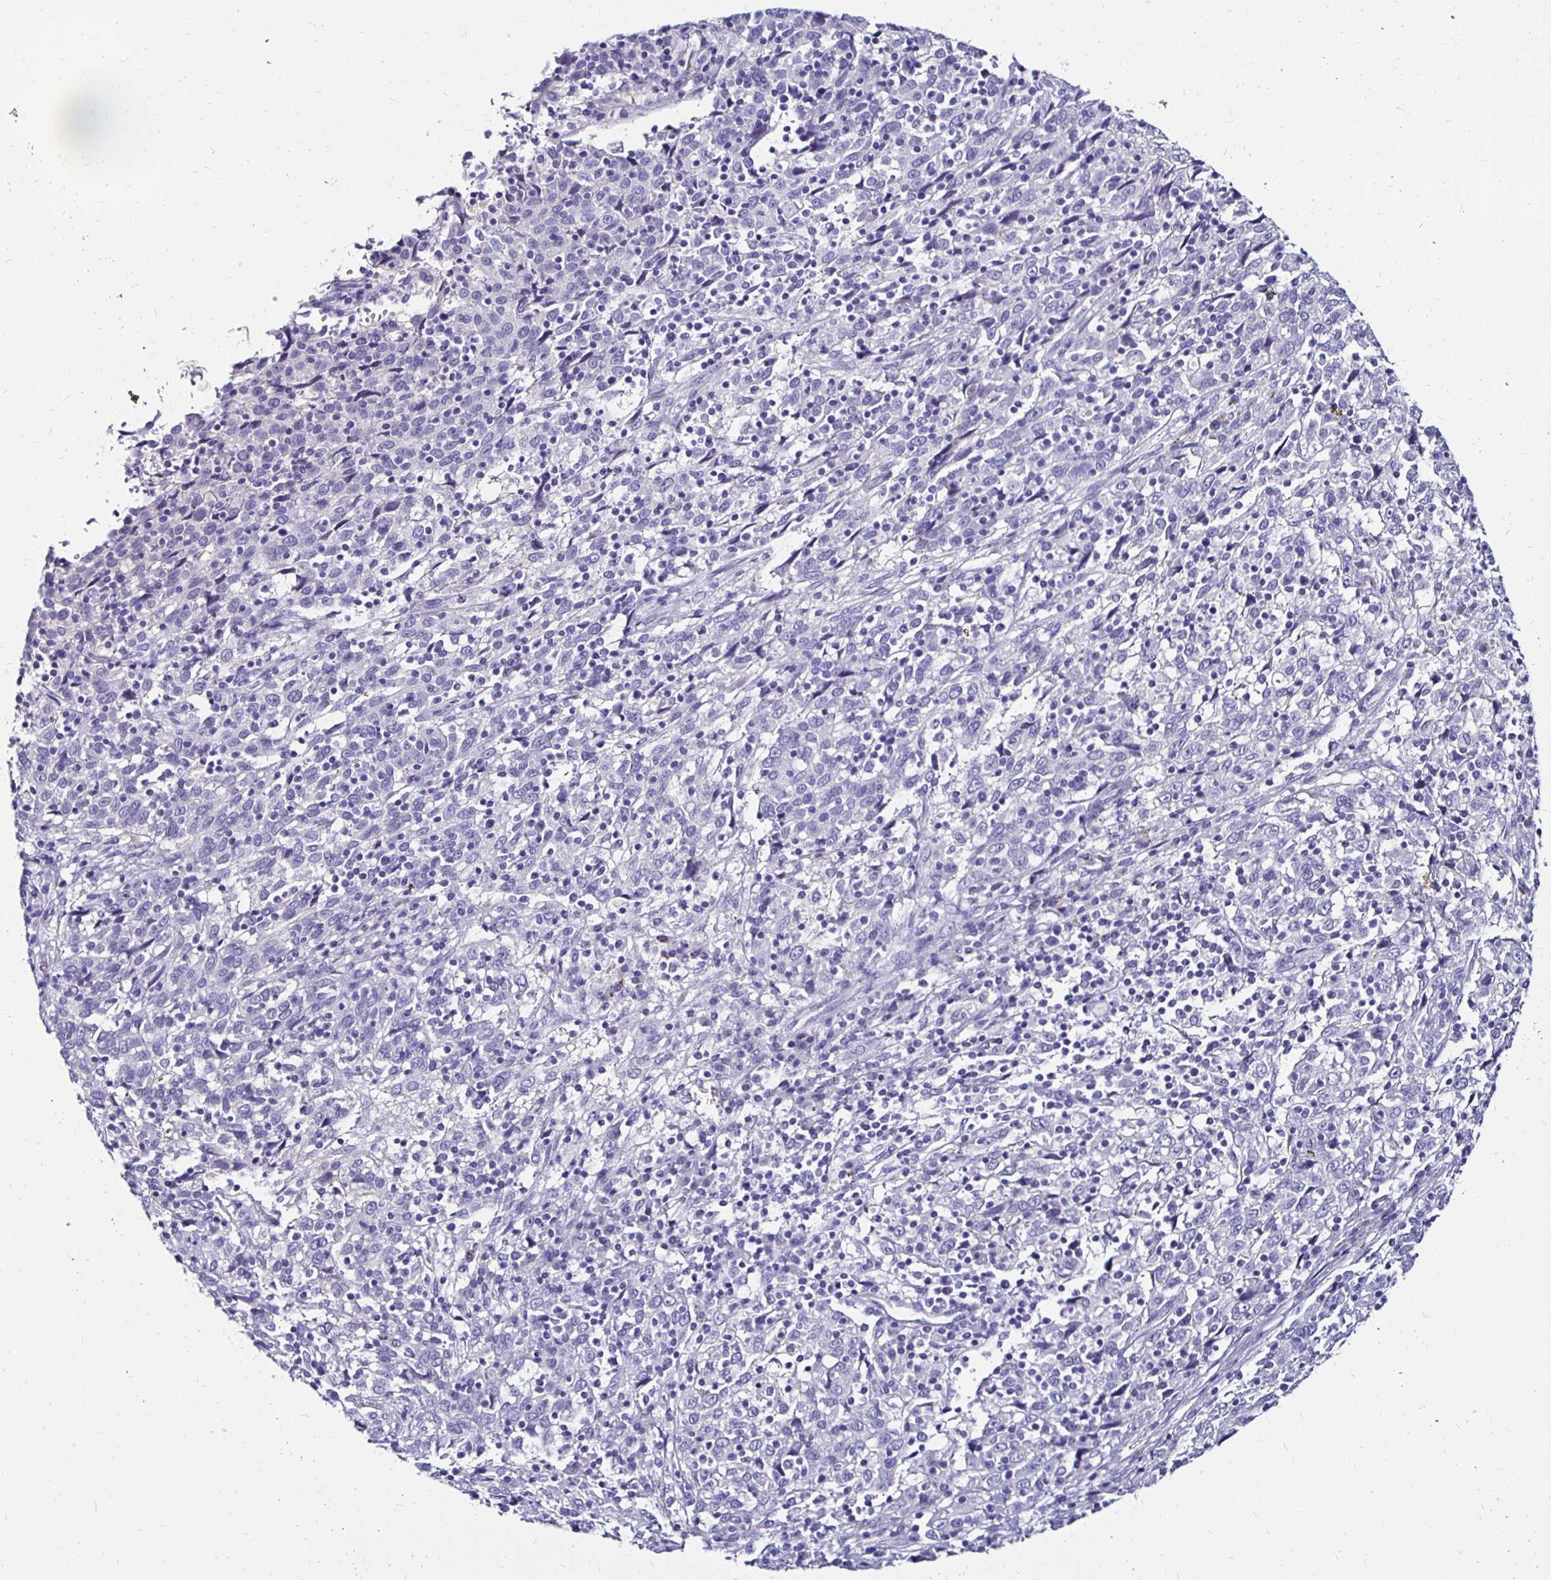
{"staining": {"intensity": "negative", "quantity": "none", "location": "none"}, "tissue": "cervical cancer", "cell_type": "Tumor cells", "image_type": "cancer", "snomed": [{"axis": "morphology", "description": "Squamous cell carcinoma, NOS"}, {"axis": "topography", "description": "Cervix"}], "caption": "A photomicrograph of human cervical cancer (squamous cell carcinoma) is negative for staining in tumor cells.", "gene": "KCNT1", "patient": {"sex": "female", "age": 46}}